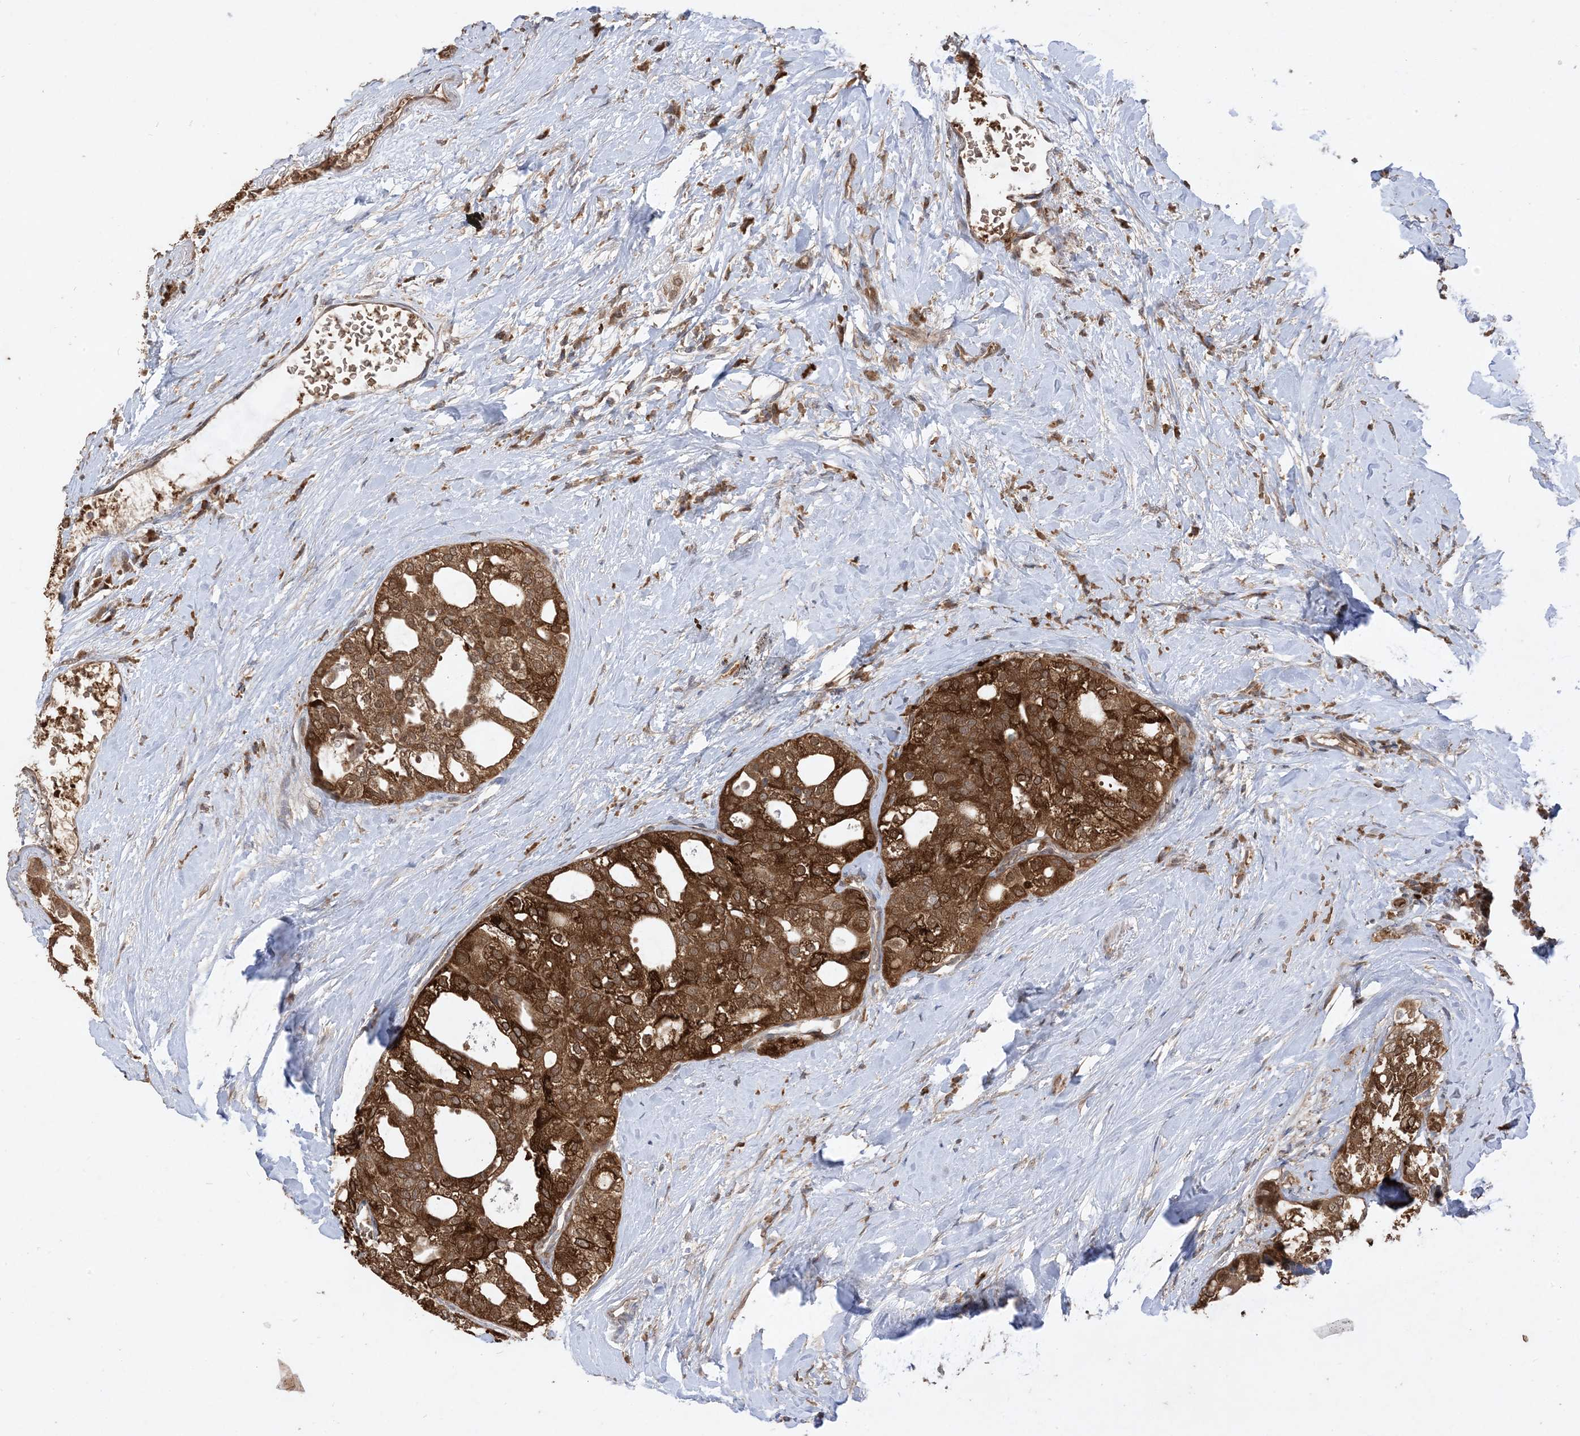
{"staining": {"intensity": "strong", "quantity": ">75%", "location": "cytoplasmic/membranous"}, "tissue": "thyroid cancer", "cell_type": "Tumor cells", "image_type": "cancer", "snomed": [{"axis": "morphology", "description": "Follicular adenoma carcinoma, NOS"}, {"axis": "topography", "description": "Thyroid gland"}], "caption": "Thyroid cancer stained with a brown dye displays strong cytoplasmic/membranous positive staining in about >75% of tumor cells.", "gene": "PUSL1", "patient": {"sex": "male", "age": 75}}